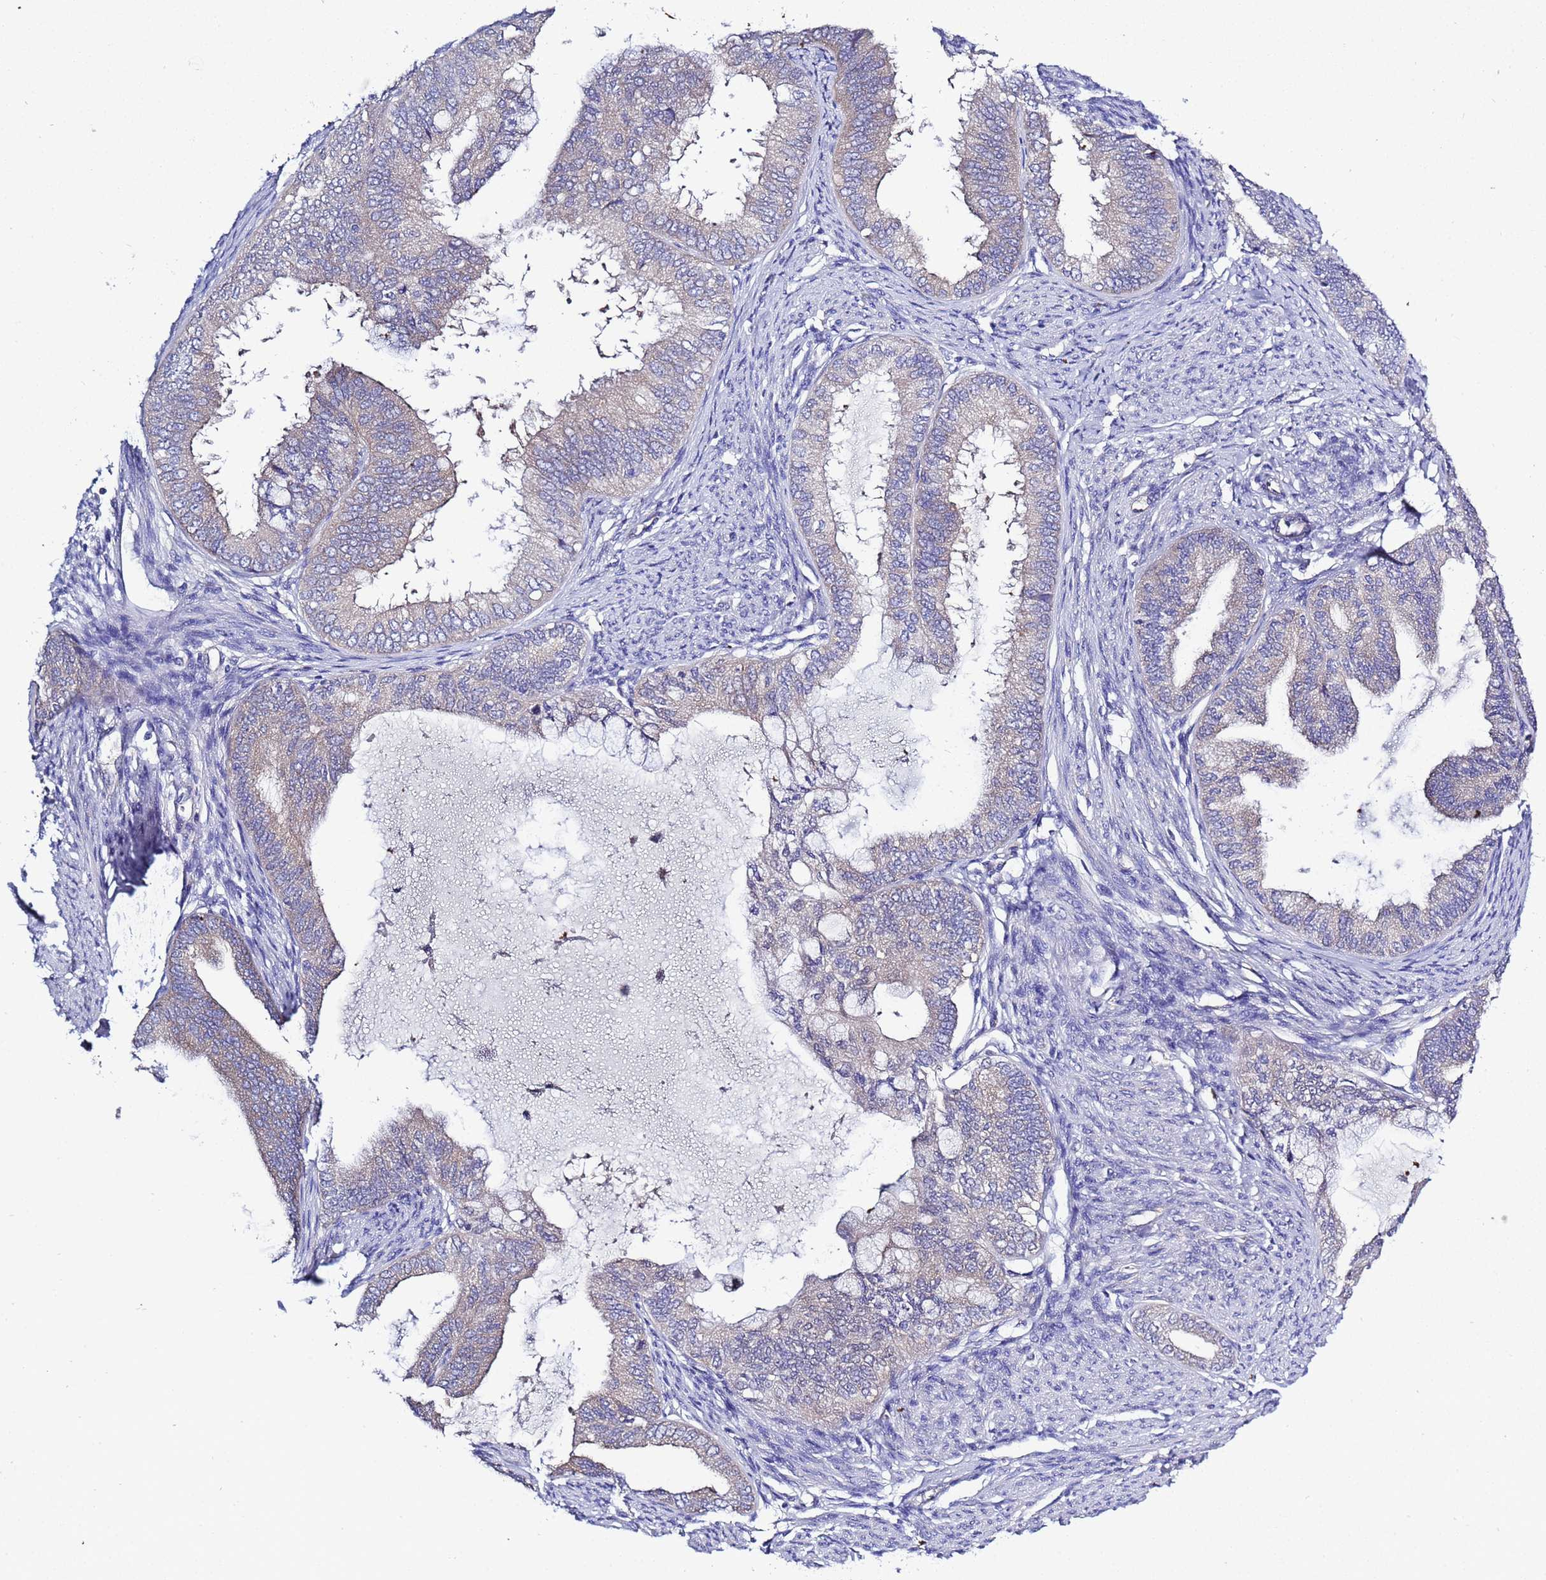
{"staining": {"intensity": "negative", "quantity": "none", "location": "none"}, "tissue": "endometrial cancer", "cell_type": "Tumor cells", "image_type": "cancer", "snomed": [{"axis": "morphology", "description": "Adenocarcinoma, NOS"}, {"axis": "topography", "description": "Endometrium"}], "caption": "The micrograph demonstrates no staining of tumor cells in endometrial cancer.", "gene": "RC3H2", "patient": {"sex": "female", "age": 86}}